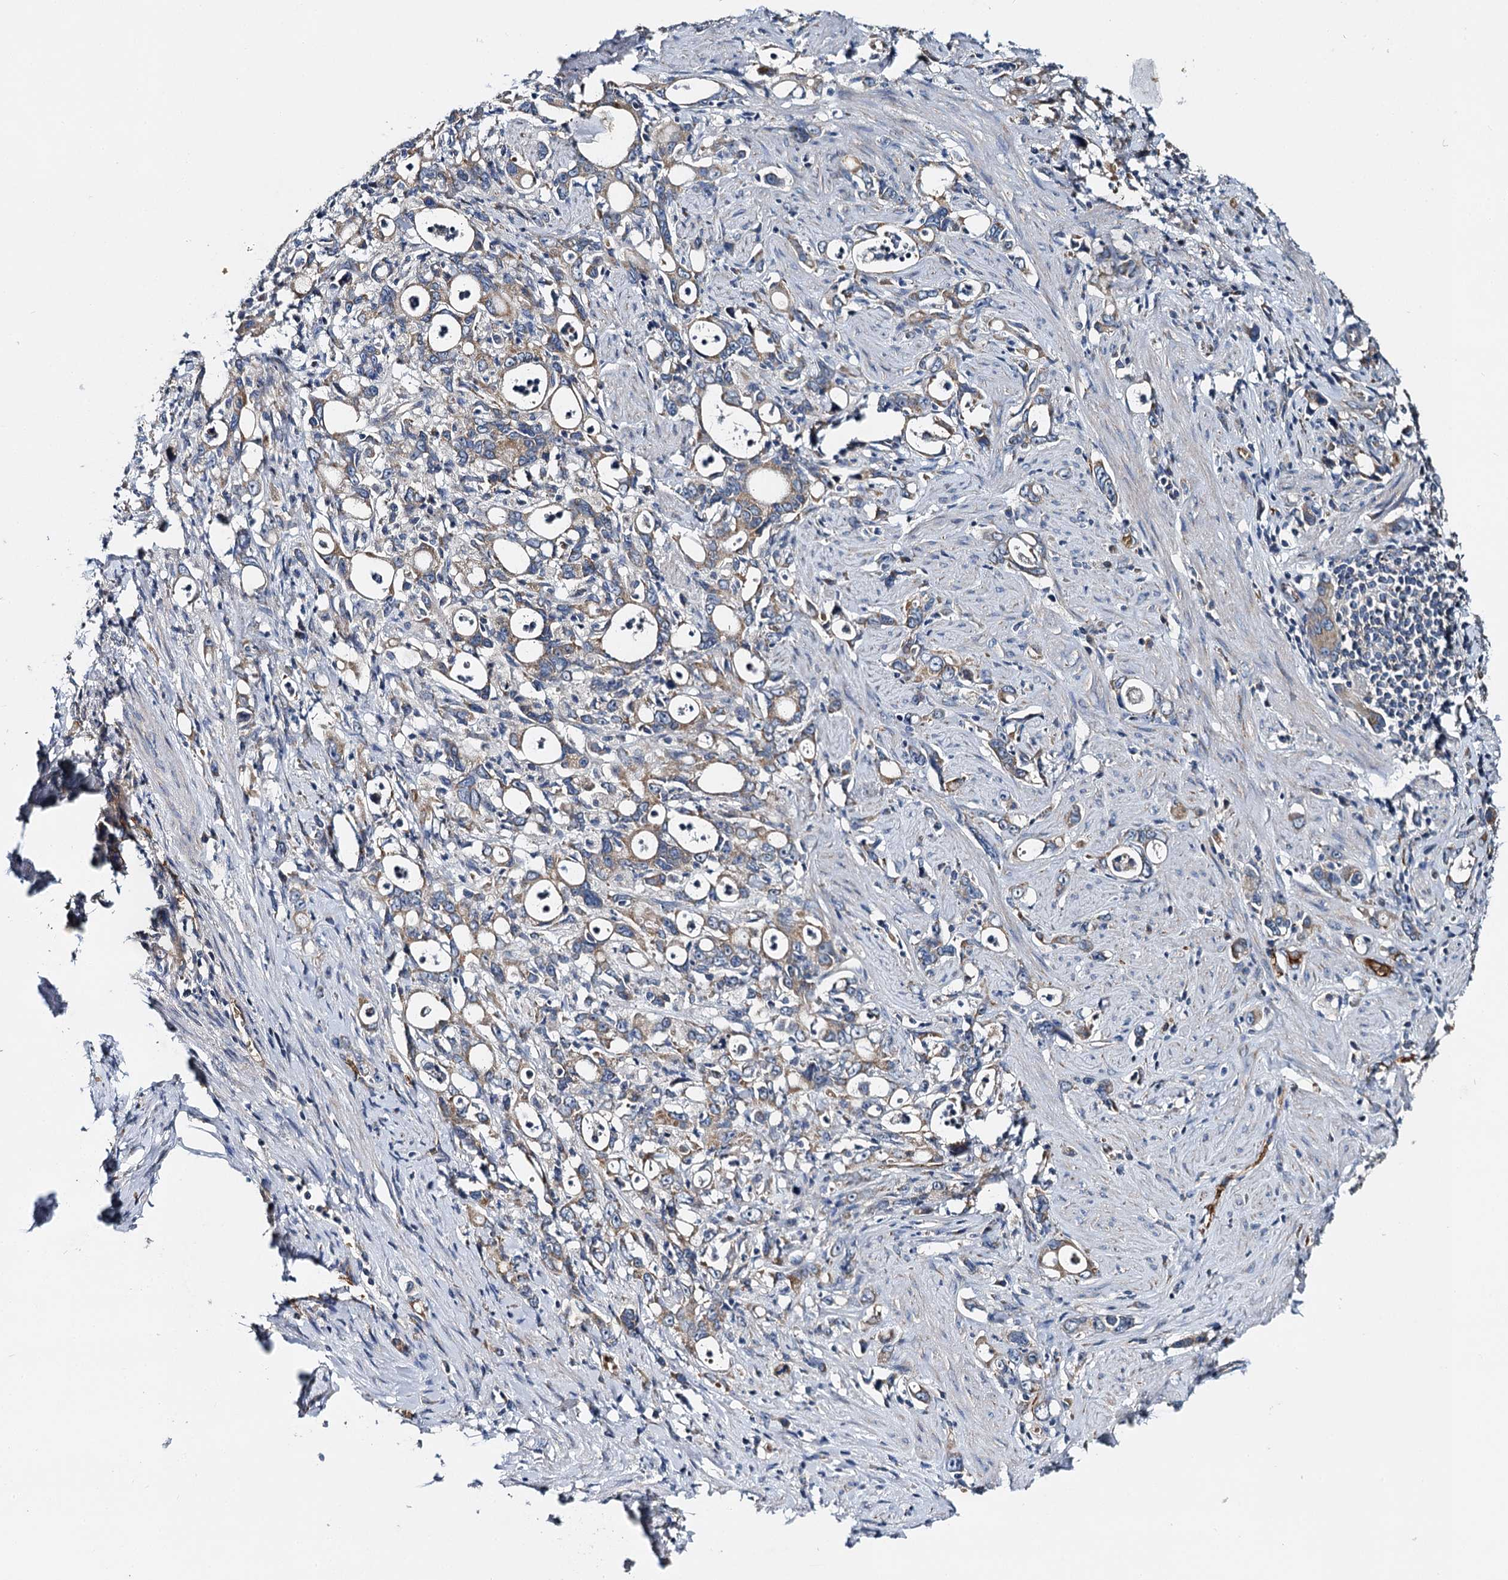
{"staining": {"intensity": "moderate", "quantity": "25%-75%", "location": "cytoplasmic/membranous"}, "tissue": "stomach cancer", "cell_type": "Tumor cells", "image_type": "cancer", "snomed": [{"axis": "morphology", "description": "Adenocarcinoma, NOS"}, {"axis": "topography", "description": "Stomach, lower"}], "caption": "Moderate cytoplasmic/membranous staining for a protein is appreciated in approximately 25%-75% of tumor cells of stomach cancer using IHC.", "gene": "BCS1L", "patient": {"sex": "female", "age": 43}}